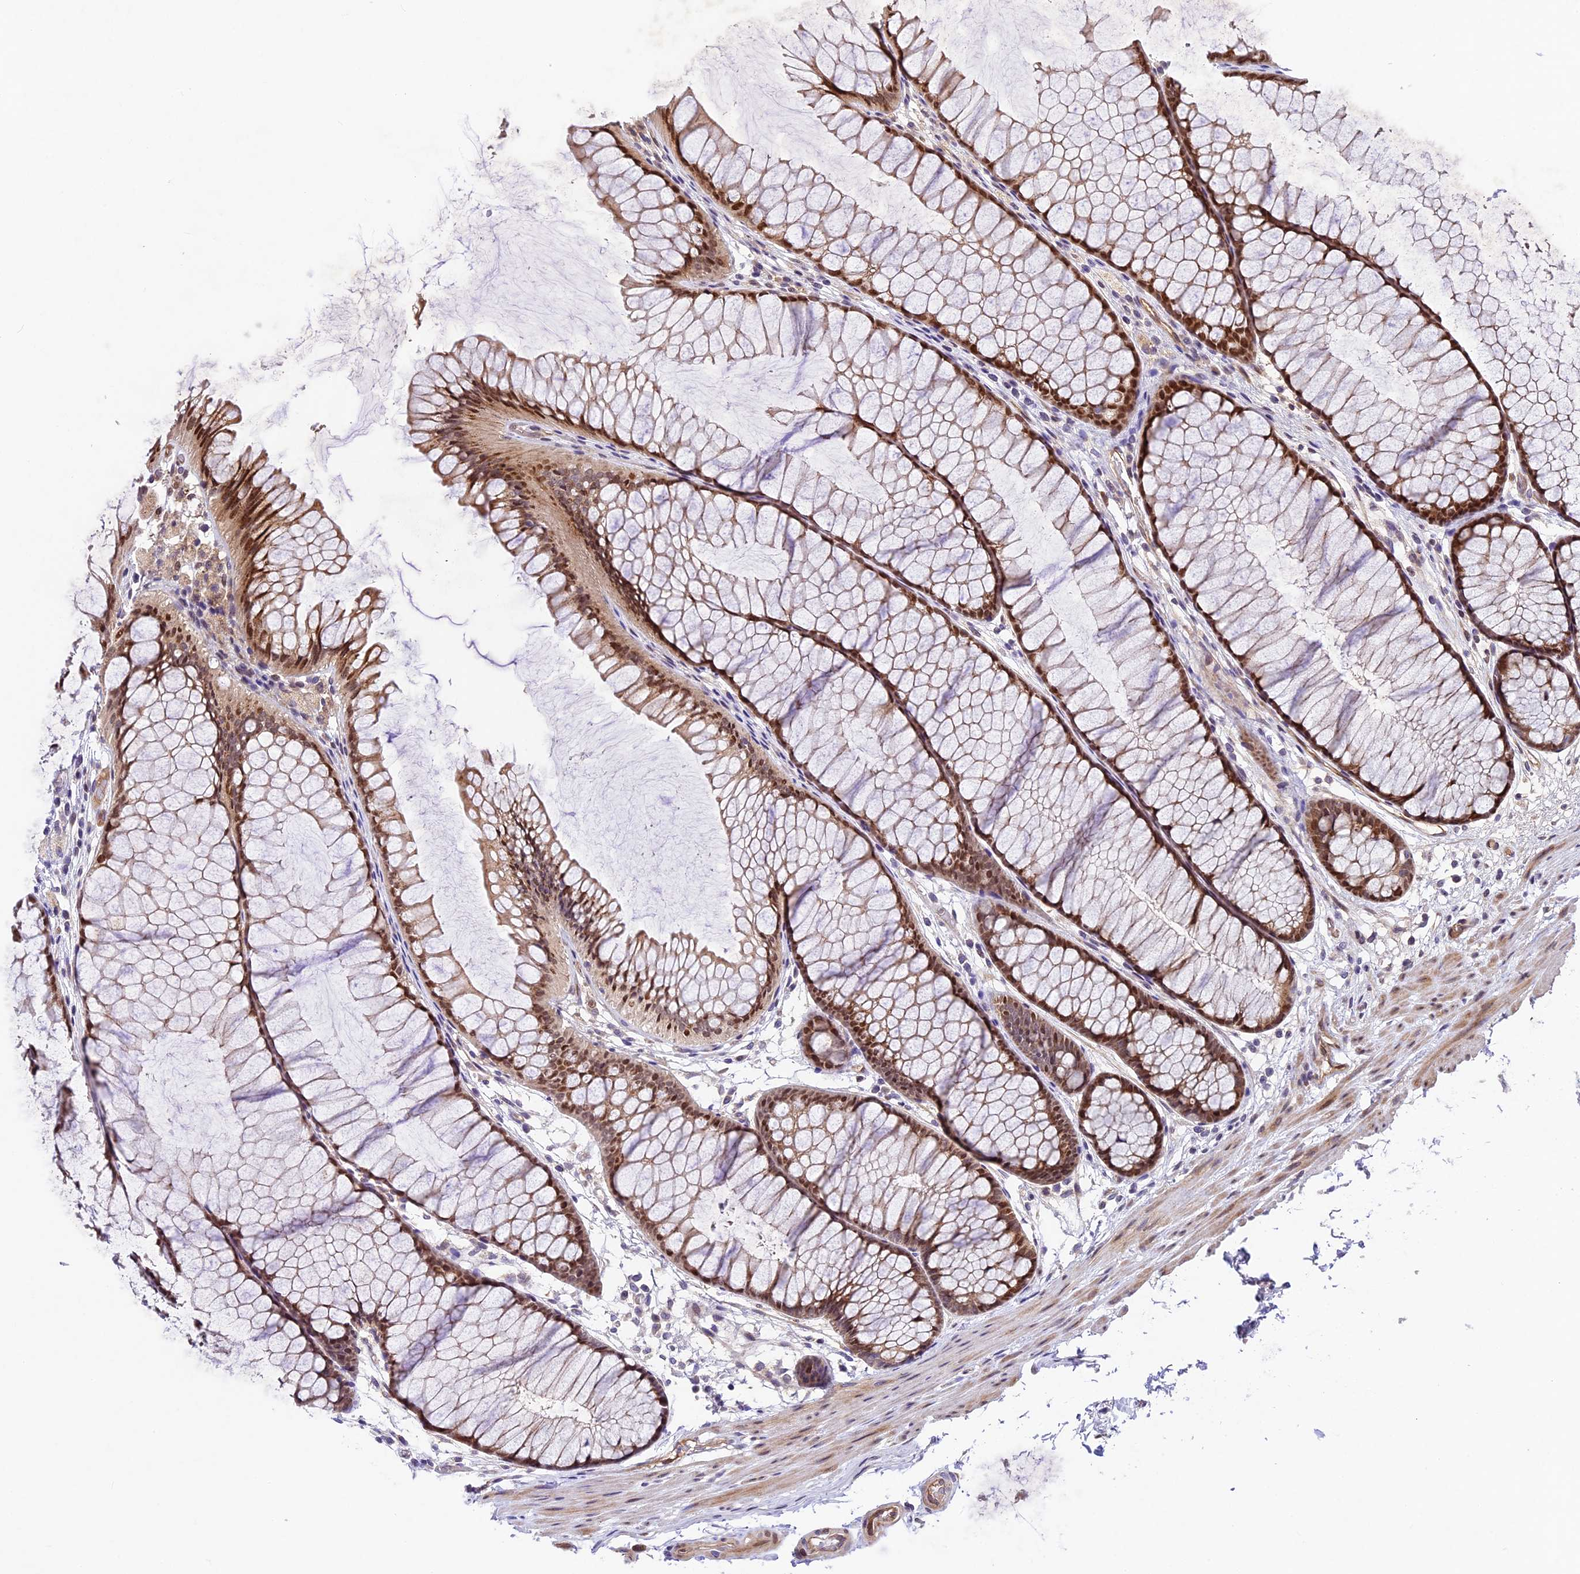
{"staining": {"intensity": "moderate", "quantity": ">75%", "location": "cytoplasmic/membranous"}, "tissue": "colon", "cell_type": "Endothelial cells", "image_type": "normal", "snomed": [{"axis": "morphology", "description": "Normal tissue, NOS"}, {"axis": "topography", "description": "Colon"}], "caption": "A photomicrograph of colon stained for a protein shows moderate cytoplasmic/membranous brown staining in endothelial cells. (IHC, brightfield microscopy, high magnification).", "gene": "CCSER1", "patient": {"sex": "female", "age": 82}}